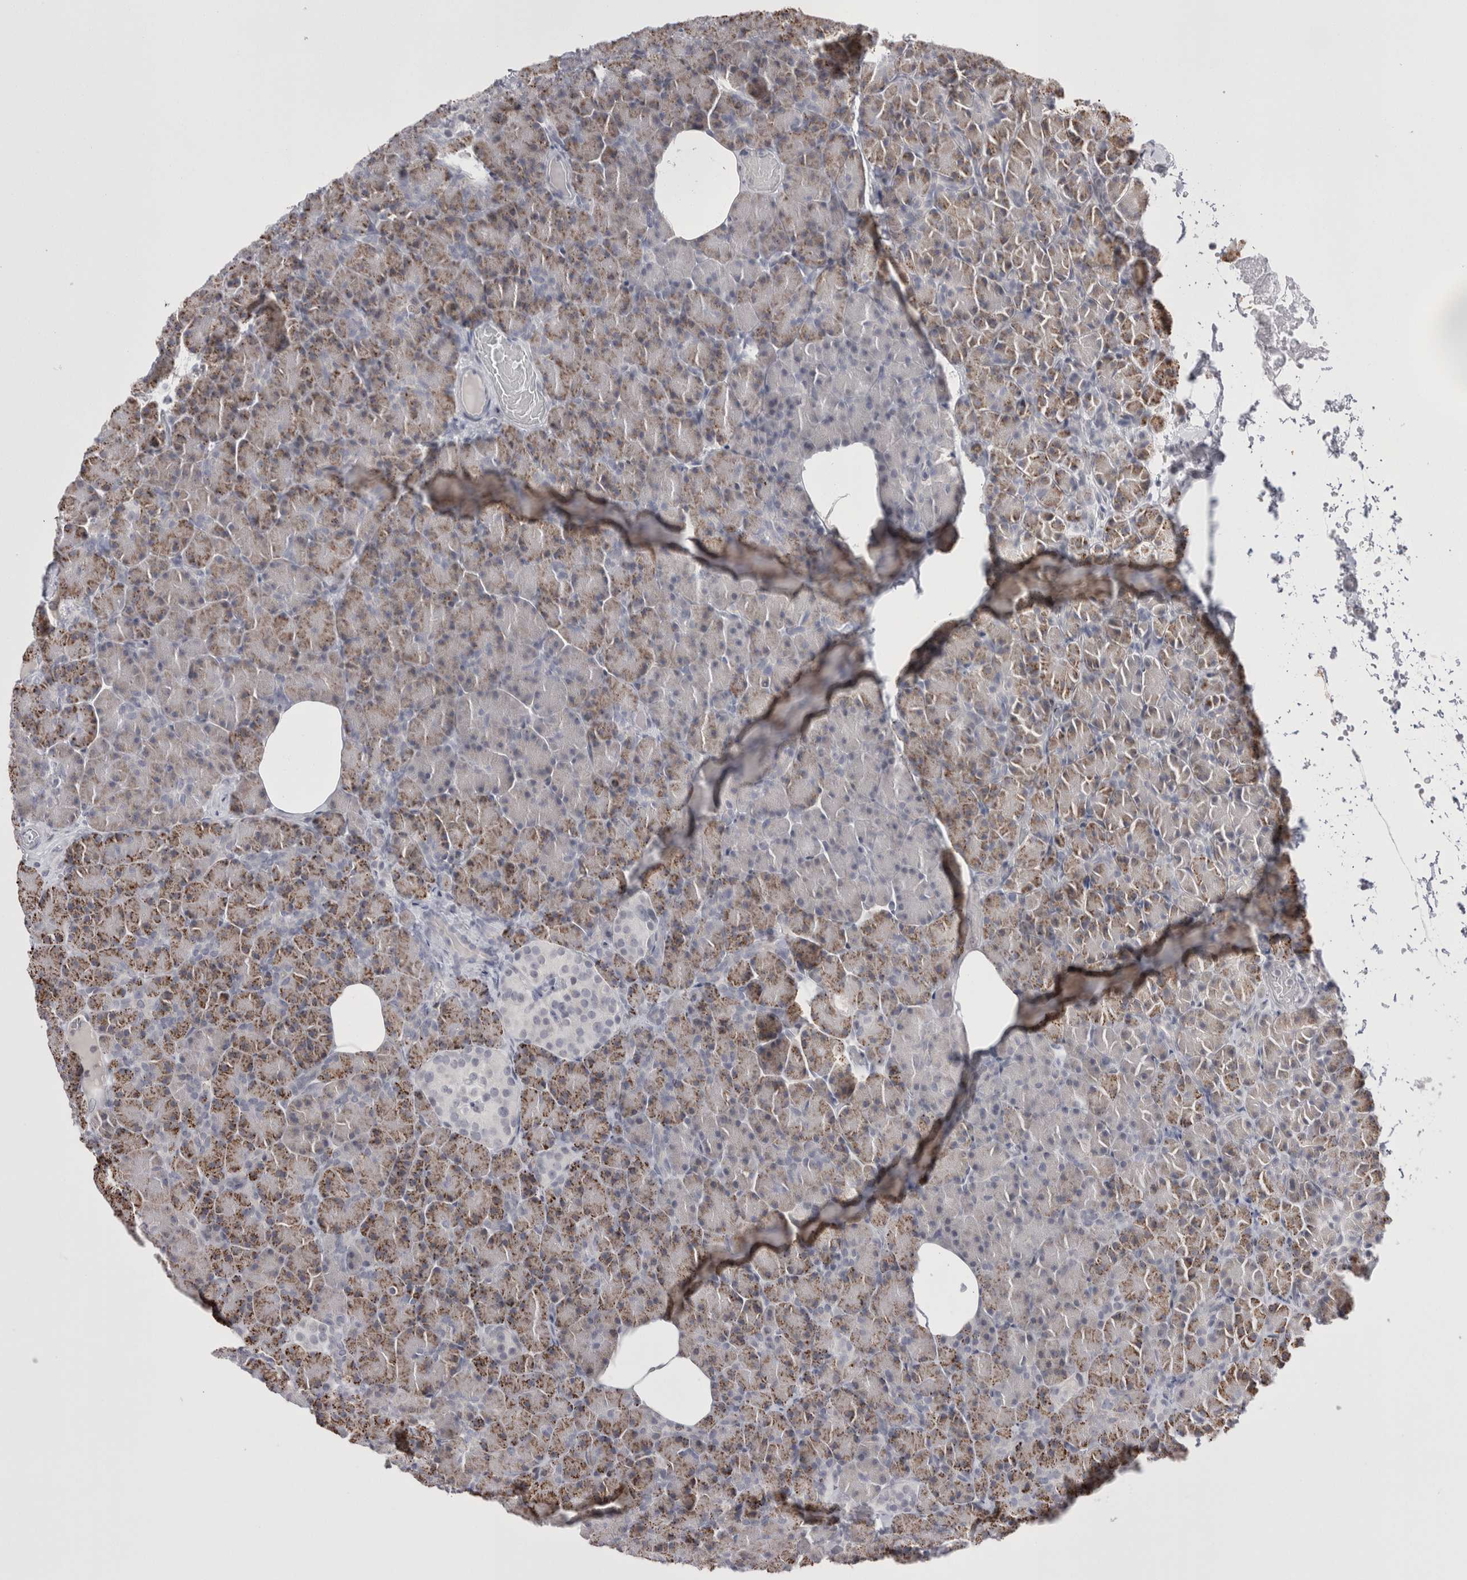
{"staining": {"intensity": "moderate", "quantity": ">75%", "location": "cytoplasmic/membranous"}, "tissue": "pancreas", "cell_type": "Exocrine glandular cells", "image_type": "normal", "snomed": [{"axis": "morphology", "description": "Normal tissue, NOS"}, {"axis": "topography", "description": "Pancreas"}], "caption": "Immunohistochemistry photomicrograph of unremarkable human pancreas stained for a protein (brown), which displays medium levels of moderate cytoplasmic/membranous staining in approximately >75% of exocrine glandular cells.", "gene": "FNDC8", "patient": {"sex": "female", "age": 43}}